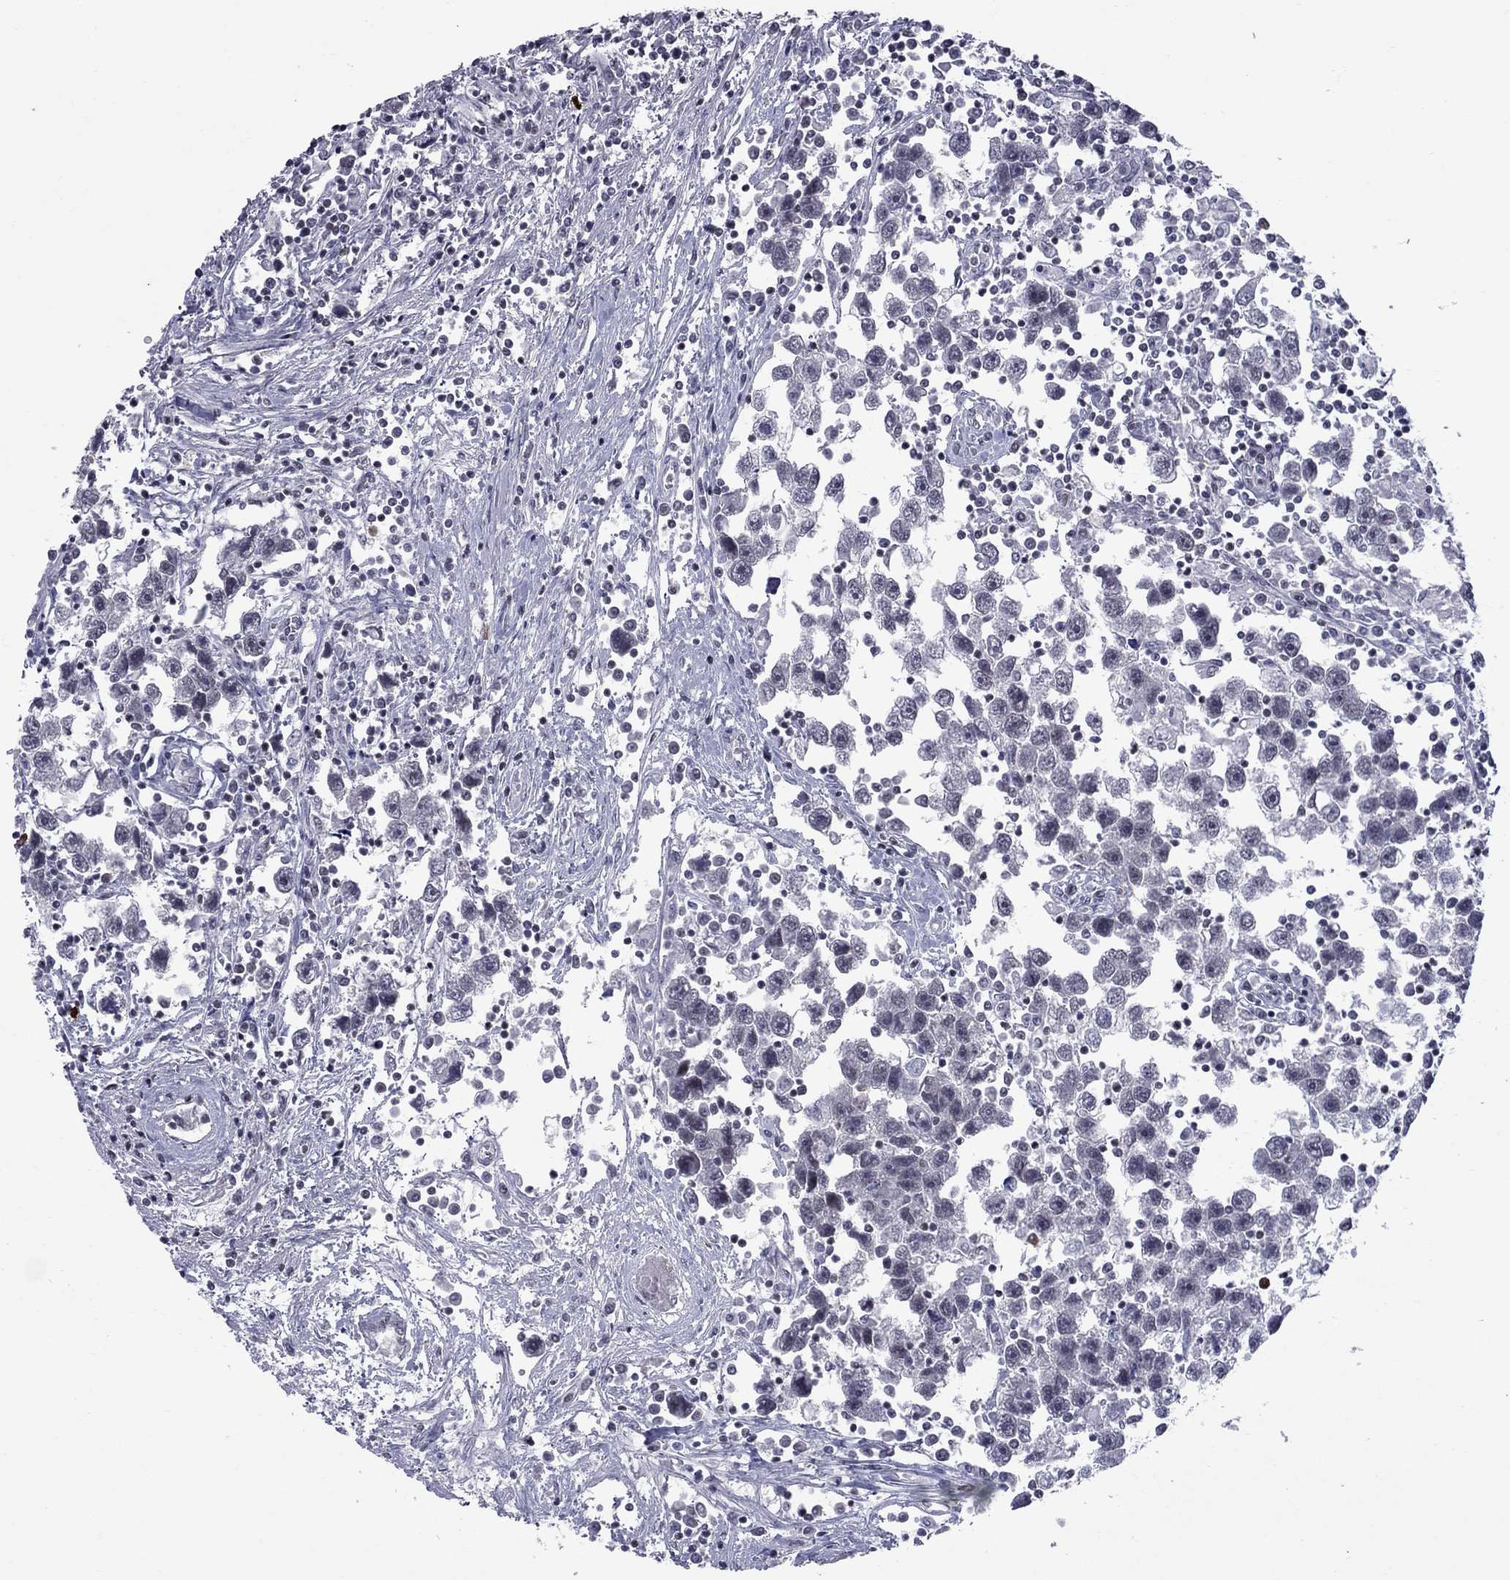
{"staining": {"intensity": "negative", "quantity": "none", "location": "none"}, "tissue": "testis cancer", "cell_type": "Tumor cells", "image_type": "cancer", "snomed": [{"axis": "morphology", "description": "Seminoma, NOS"}, {"axis": "topography", "description": "Testis"}], "caption": "Testis seminoma was stained to show a protein in brown. There is no significant positivity in tumor cells.", "gene": "TAF9", "patient": {"sex": "male", "age": 30}}